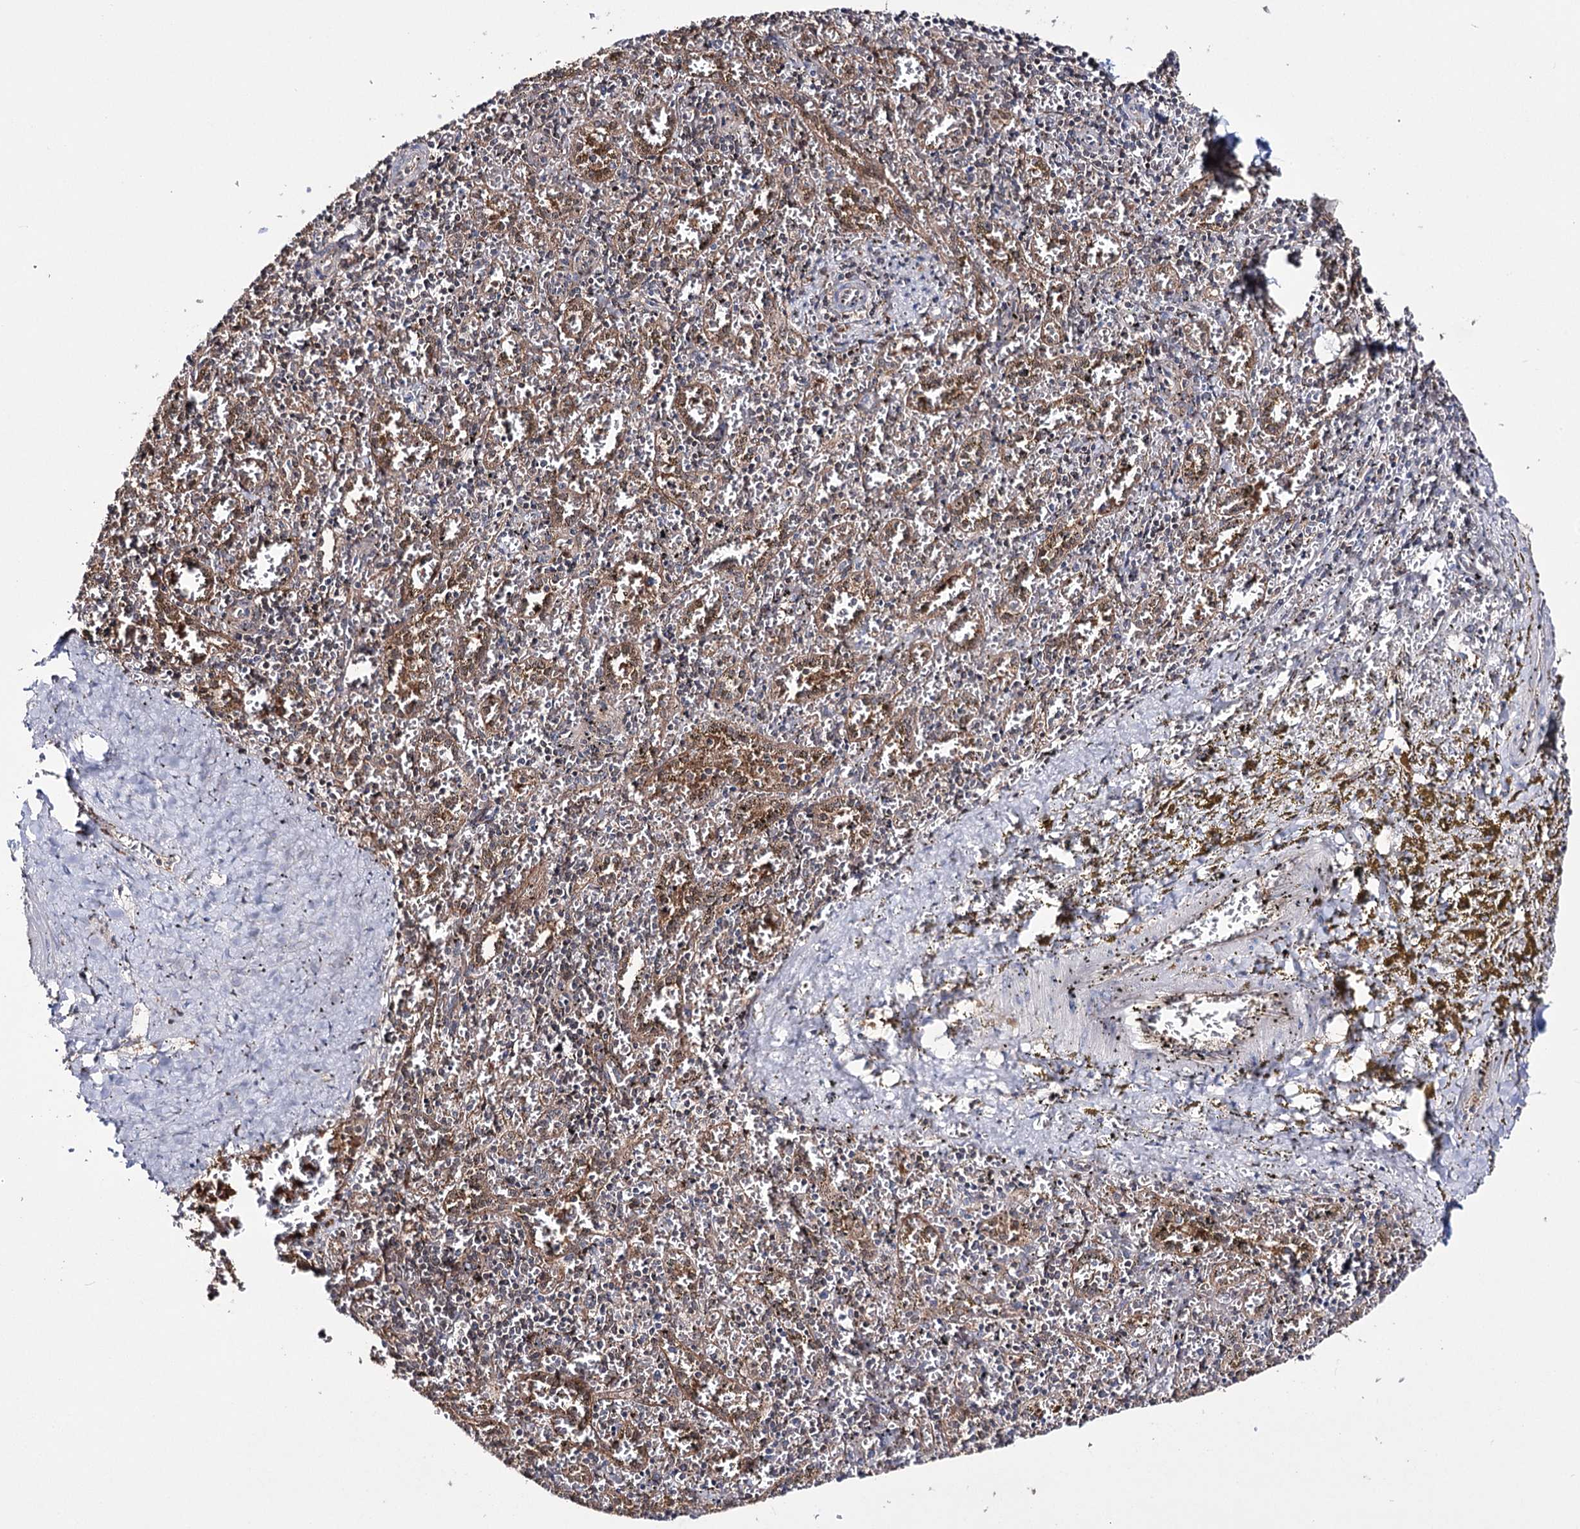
{"staining": {"intensity": "negative", "quantity": "none", "location": "none"}, "tissue": "spleen", "cell_type": "Cells in red pulp", "image_type": "normal", "snomed": [{"axis": "morphology", "description": "Normal tissue, NOS"}, {"axis": "topography", "description": "Spleen"}], "caption": "Protein analysis of normal spleen shows no significant positivity in cells in red pulp.", "gene": "PTER", "patient": {"sex": "male", "age": 11}}